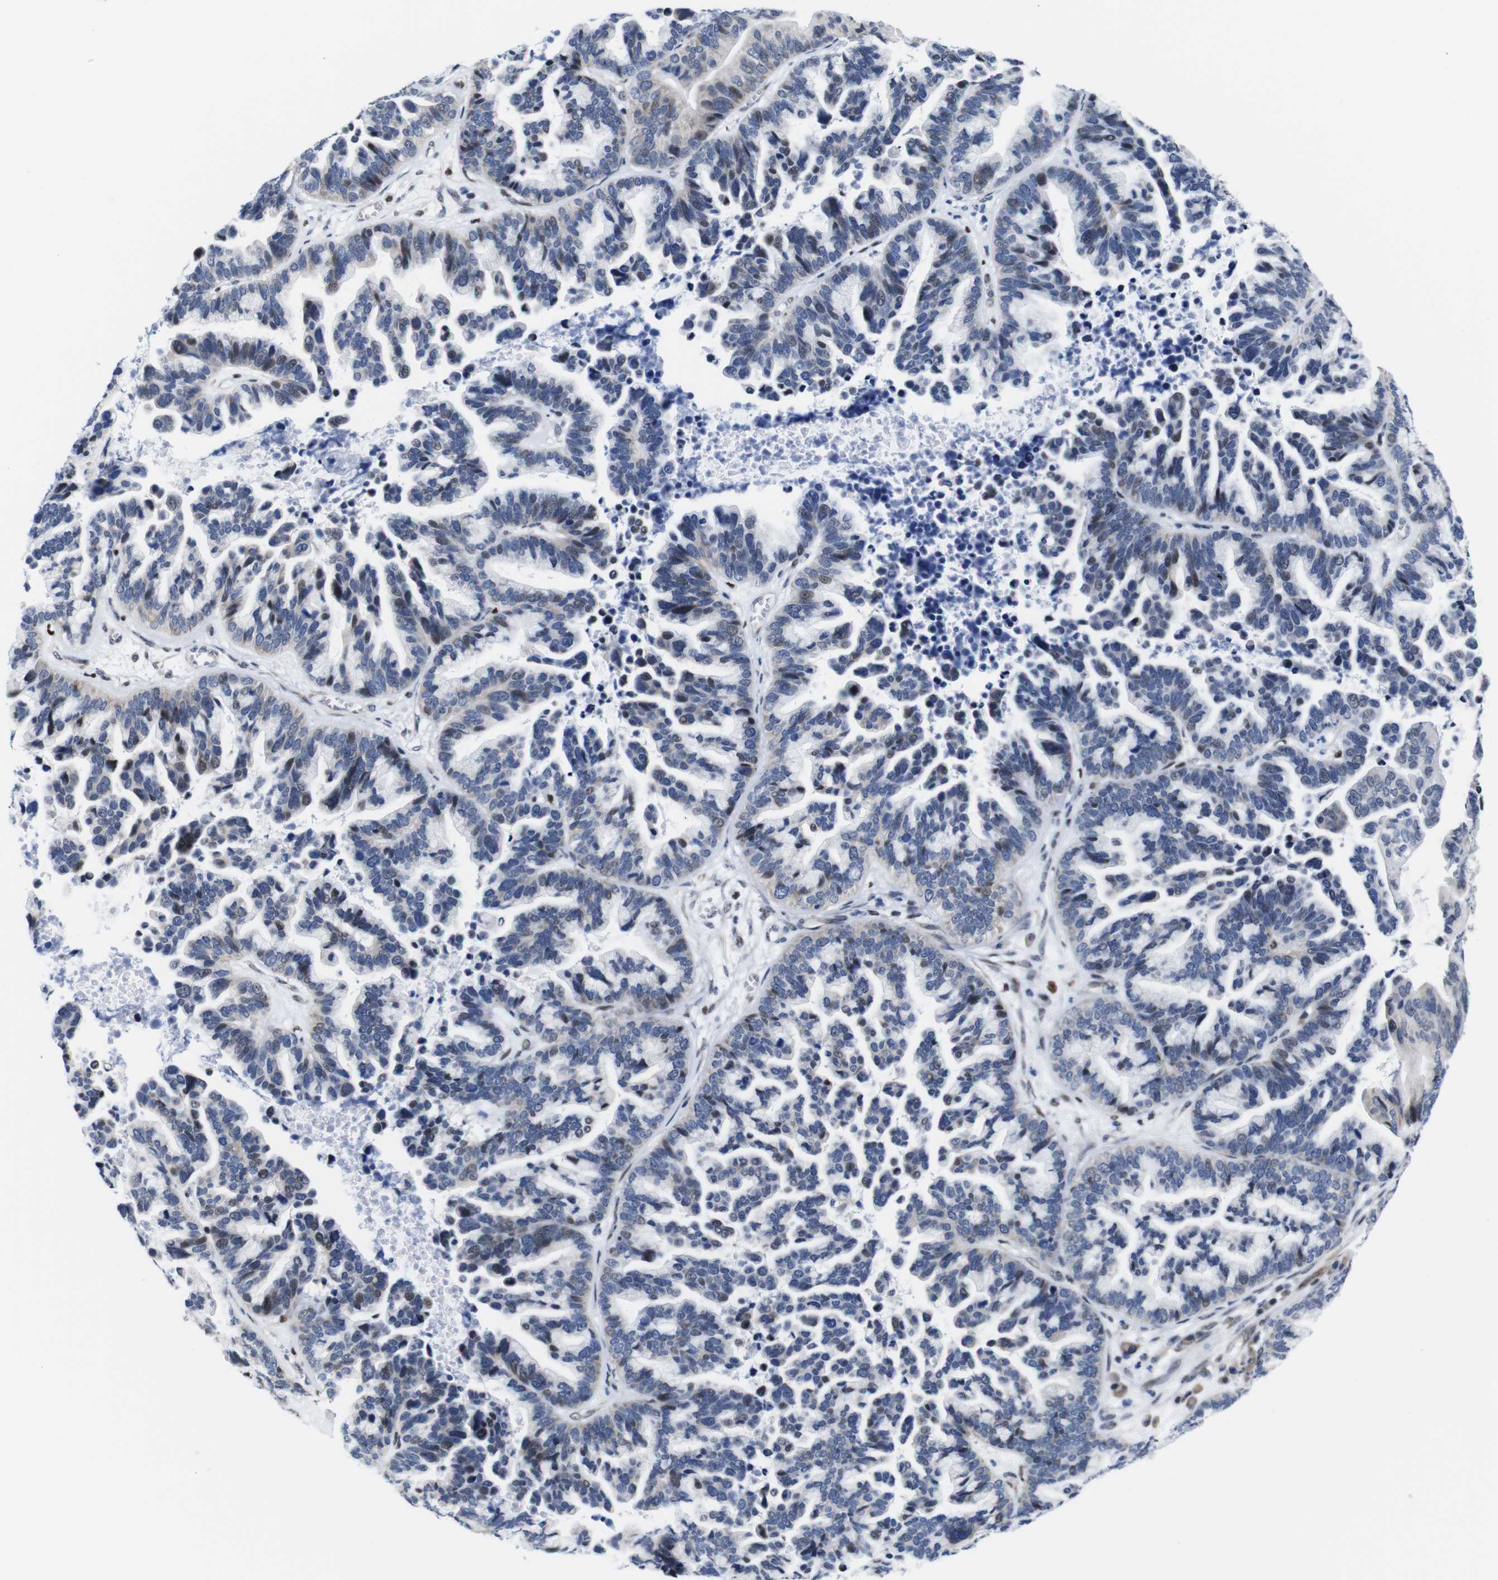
{"staining": {"intensity": "weak", "quantity": "<25%", "location": "cytoplasmic/membranous,nuclear"}, "tissue": "ovarian cancer", "cell_type": "Tumor cells", "image_type": "cancer", "snomed": [{"axis": "morphology", "description": "Cystadenocarcinoma, serous, NOS"}, {"axis": "topography", "description": "Ovary"}], "caption": "The histopathology image displays no significant positivity in tumor cells of ovarian cancer.", "gene": "GATA6", "patient": {"sex": "female", "age": 56}}